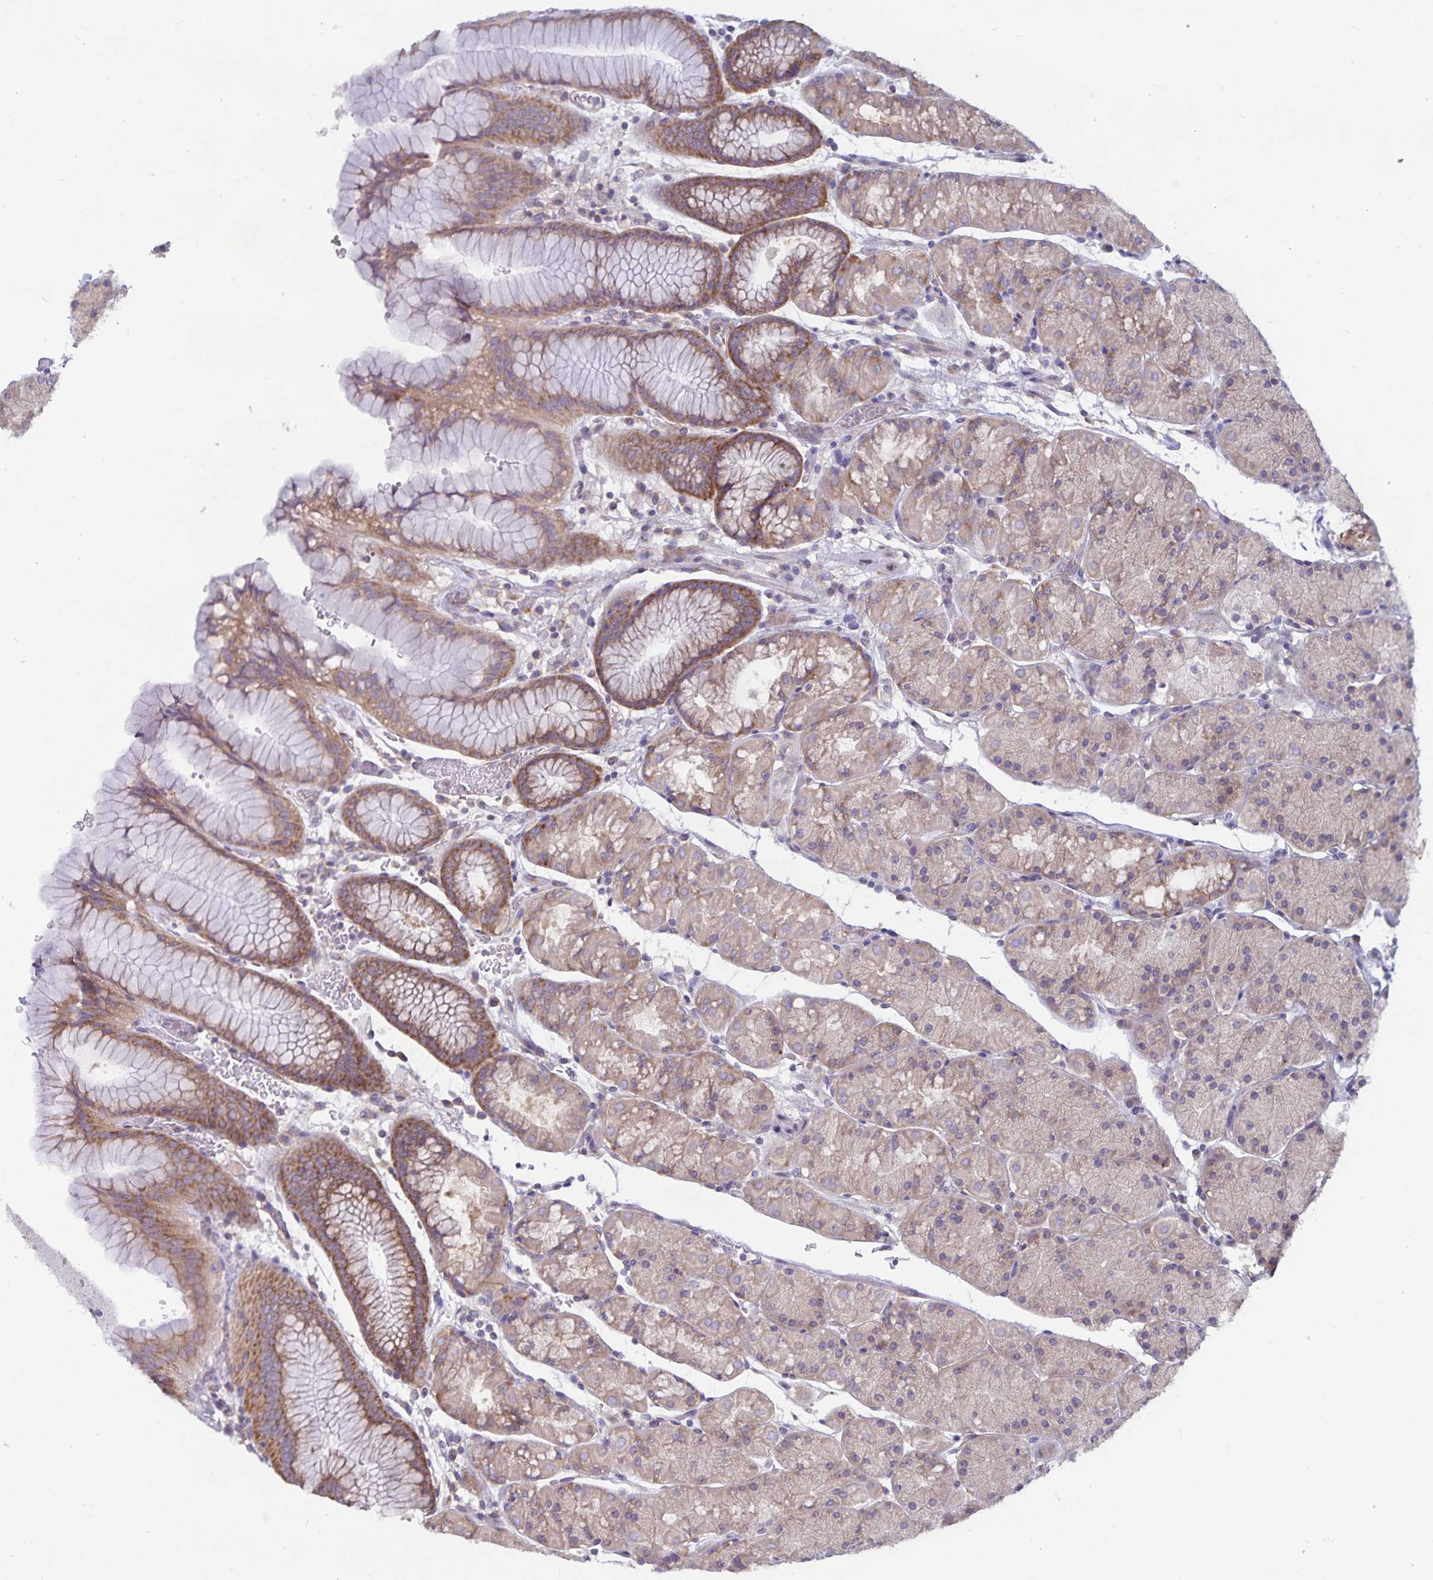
{"staining": {"intensity": "moderate", "quantity": "25%-75%", "location": "cytoplasmic/membranous"}, "tissue": "stomach", "cell_type": "Glandular cells", "image_type": "normal", "snomed": [{"axis": "morphology", "description": "Normal tissue, NOS"}, {"axis": "topography", "description": "Stomach, upper"}, {"axis": "topography", "description": "Stomach"}], "caption": "IHC histopathology image of benign stomach stained for a protein (brown), which demonstrates medium levels of moderate cytoplasmic/membranous positivity in about 25%-75% of glandular cells.", "gene": "FAM120A", "patient": {"sex": "male", "age": 76}}